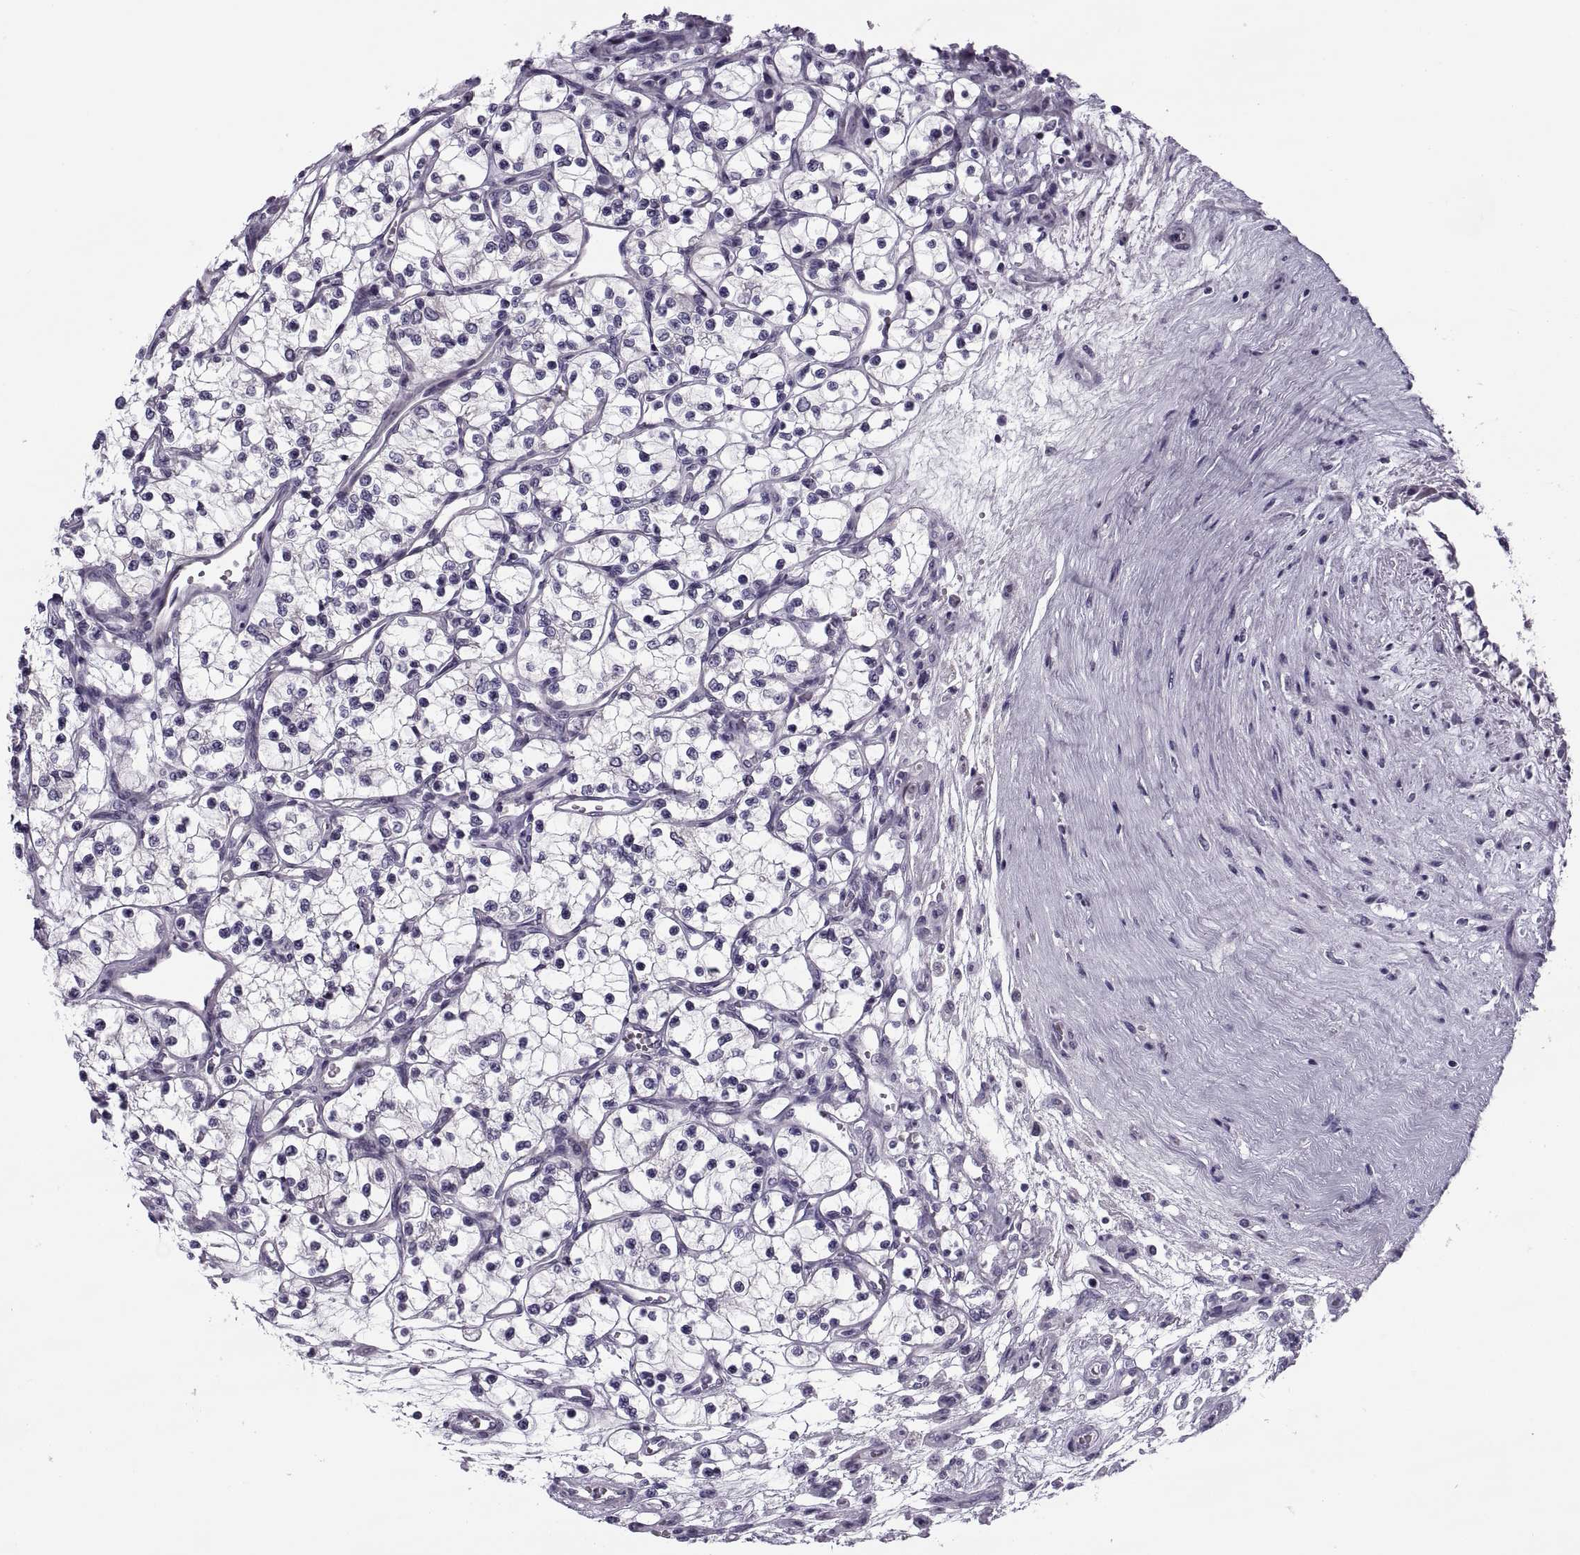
{"staining": {"intensity": "negative", "quantity": "none", "location": "none"}, "tissue": "renal cancer", "cell_type": "Tumor cells", "image_type": "cancer", "snomed": [{"axis": "morphology", "description": "Adenocarcinoma, NOS"}, {"axis": "topography", "description": "Kidney"}], "caption": "Tumor cells are negative for brown protein staining in renal cancer.", "gene": "MAGEB1", "patient": {"sex": "female", "age": 69}}